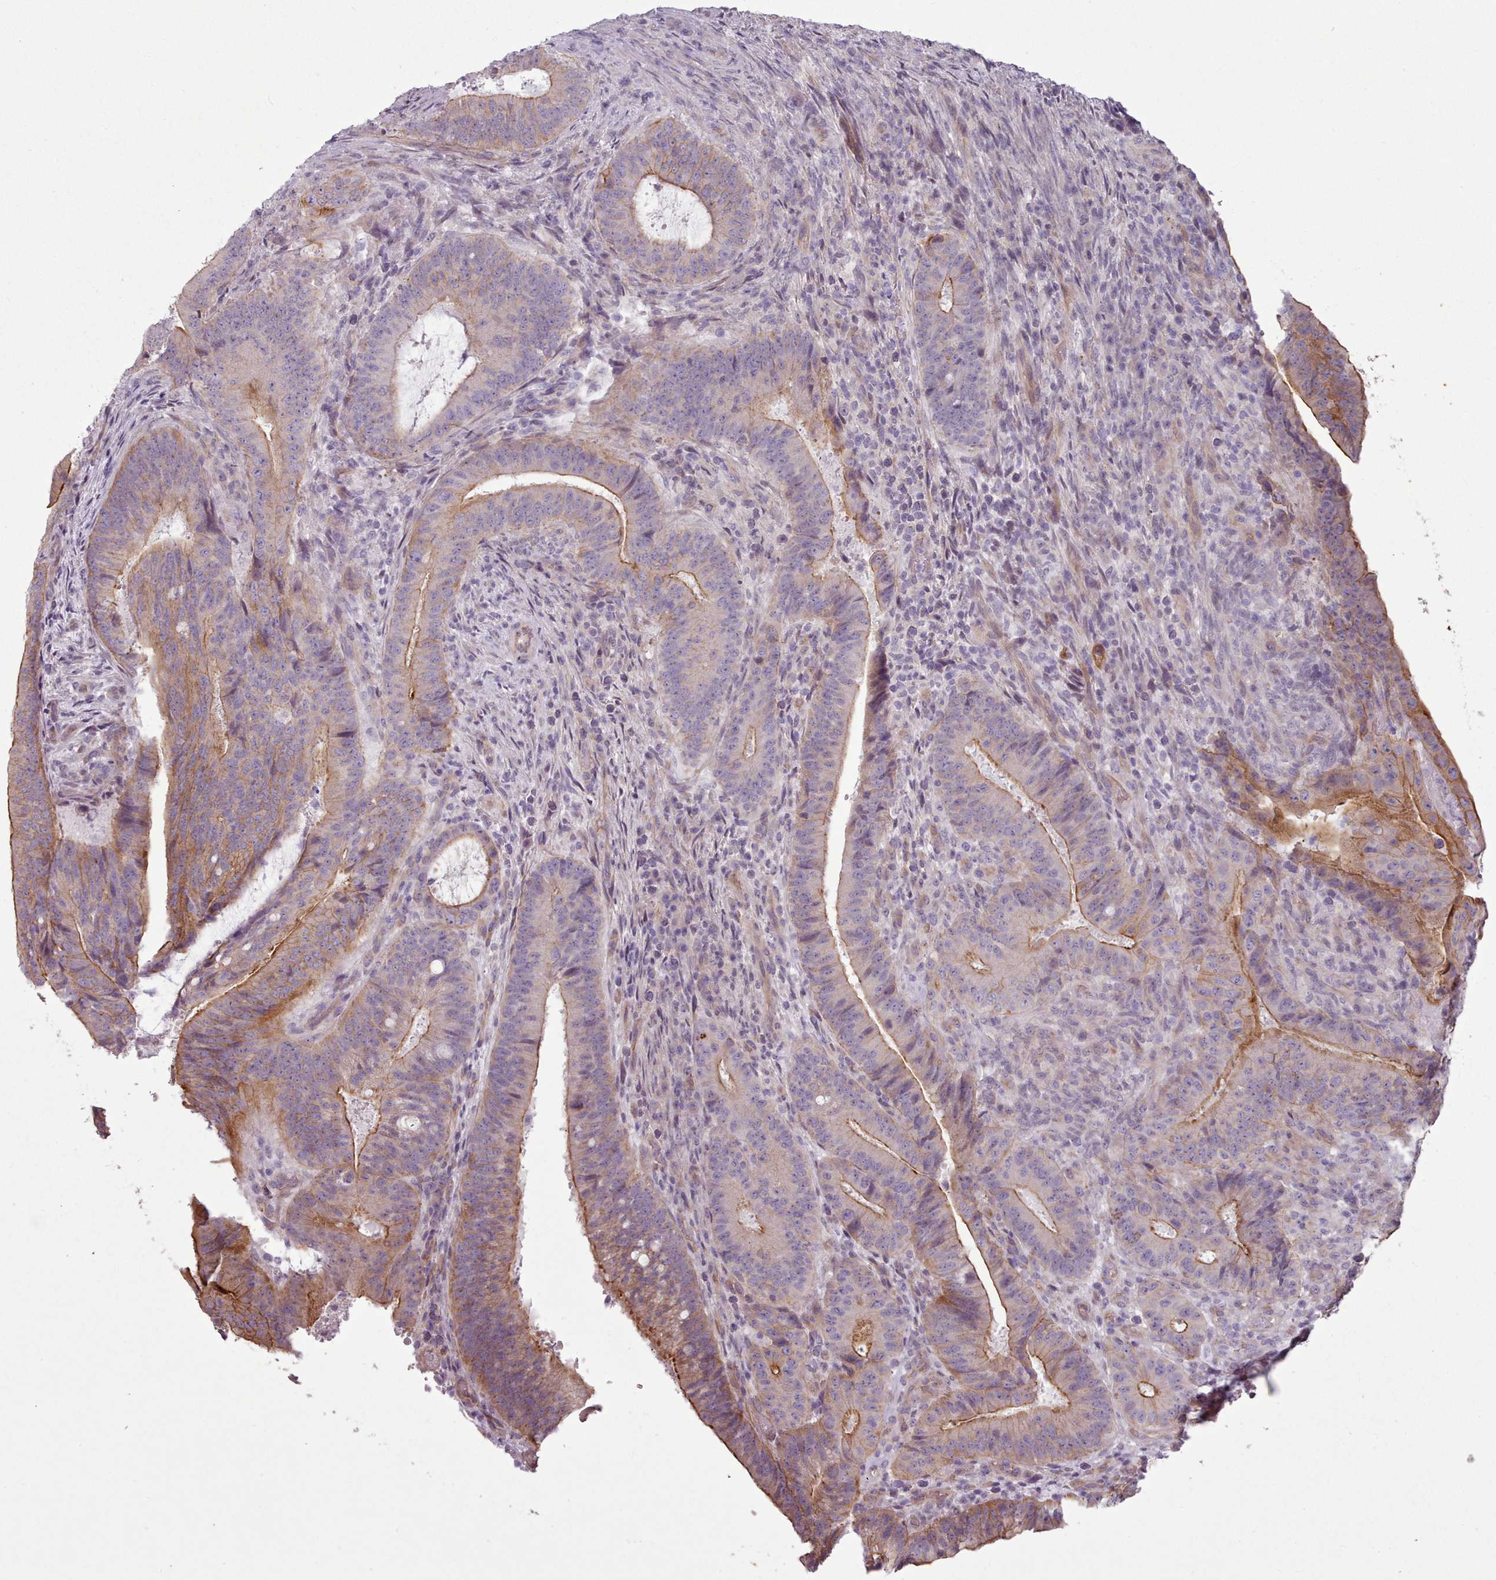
{"staining": {"intensity": "moderate", "quantity": "25%-75%", "location": "cytoplasmic/membranous"}, "tissue": "colorectal cancer", "cell_type": "Tumor cells", "image_type": "cancer", "snomed": [{"axis": "morphology", "description": "Adenocarcinoma, NOS"}, {"axis": "topography", "description": "Colon"}], "caption": "Immunohistochemistry (IHC) histopathology image of human colorectal cancer stained for a protein (brown), which shows medium levels of moderate cytoplasmic/membranous expression in approximately 25%-75% of tumor cells.", "gene": "PLD4", "patient": {"sex": "female", "age": 43}}